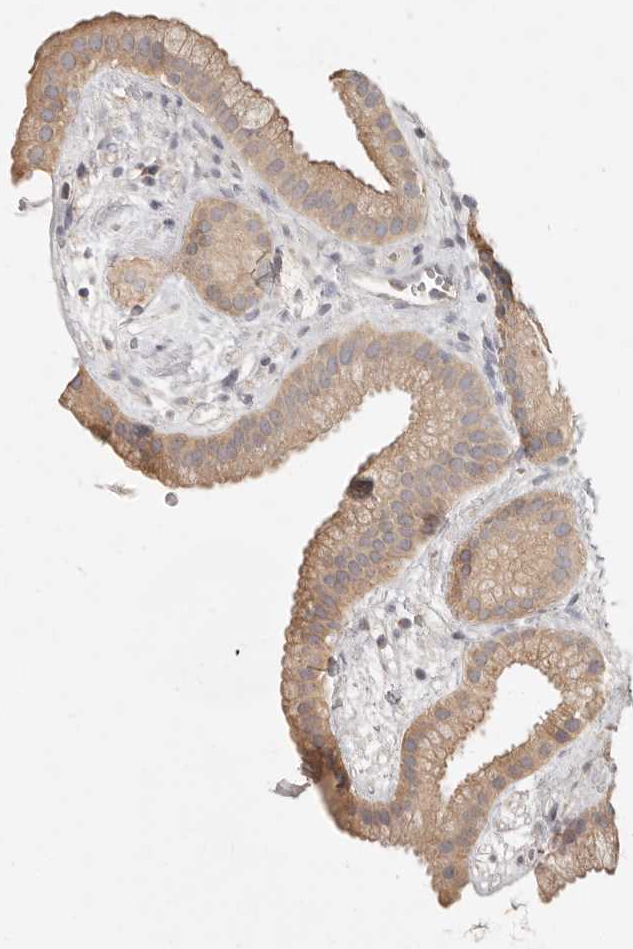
{"staining": {"intensity": "moderate", "quantity": ">75%", "location": "cytoplasmic/membranous"}, "tissue": "gallbladder", "cell_type": "Glandular cells", "image_type": "normal", "snomed": [{"axis": "morphology", "description": "Normal tissue, NOS"}, {"axis": "topography", "description": "Gallbladder"}], "caption": "A photomicrograph of human gallbladder stained for a protein reveals moderate cytoplasmic/membranous brown staining in glandular cells.", "gene": "ARHGEF10L", "patient": {"sex": "female", "age": 64}}